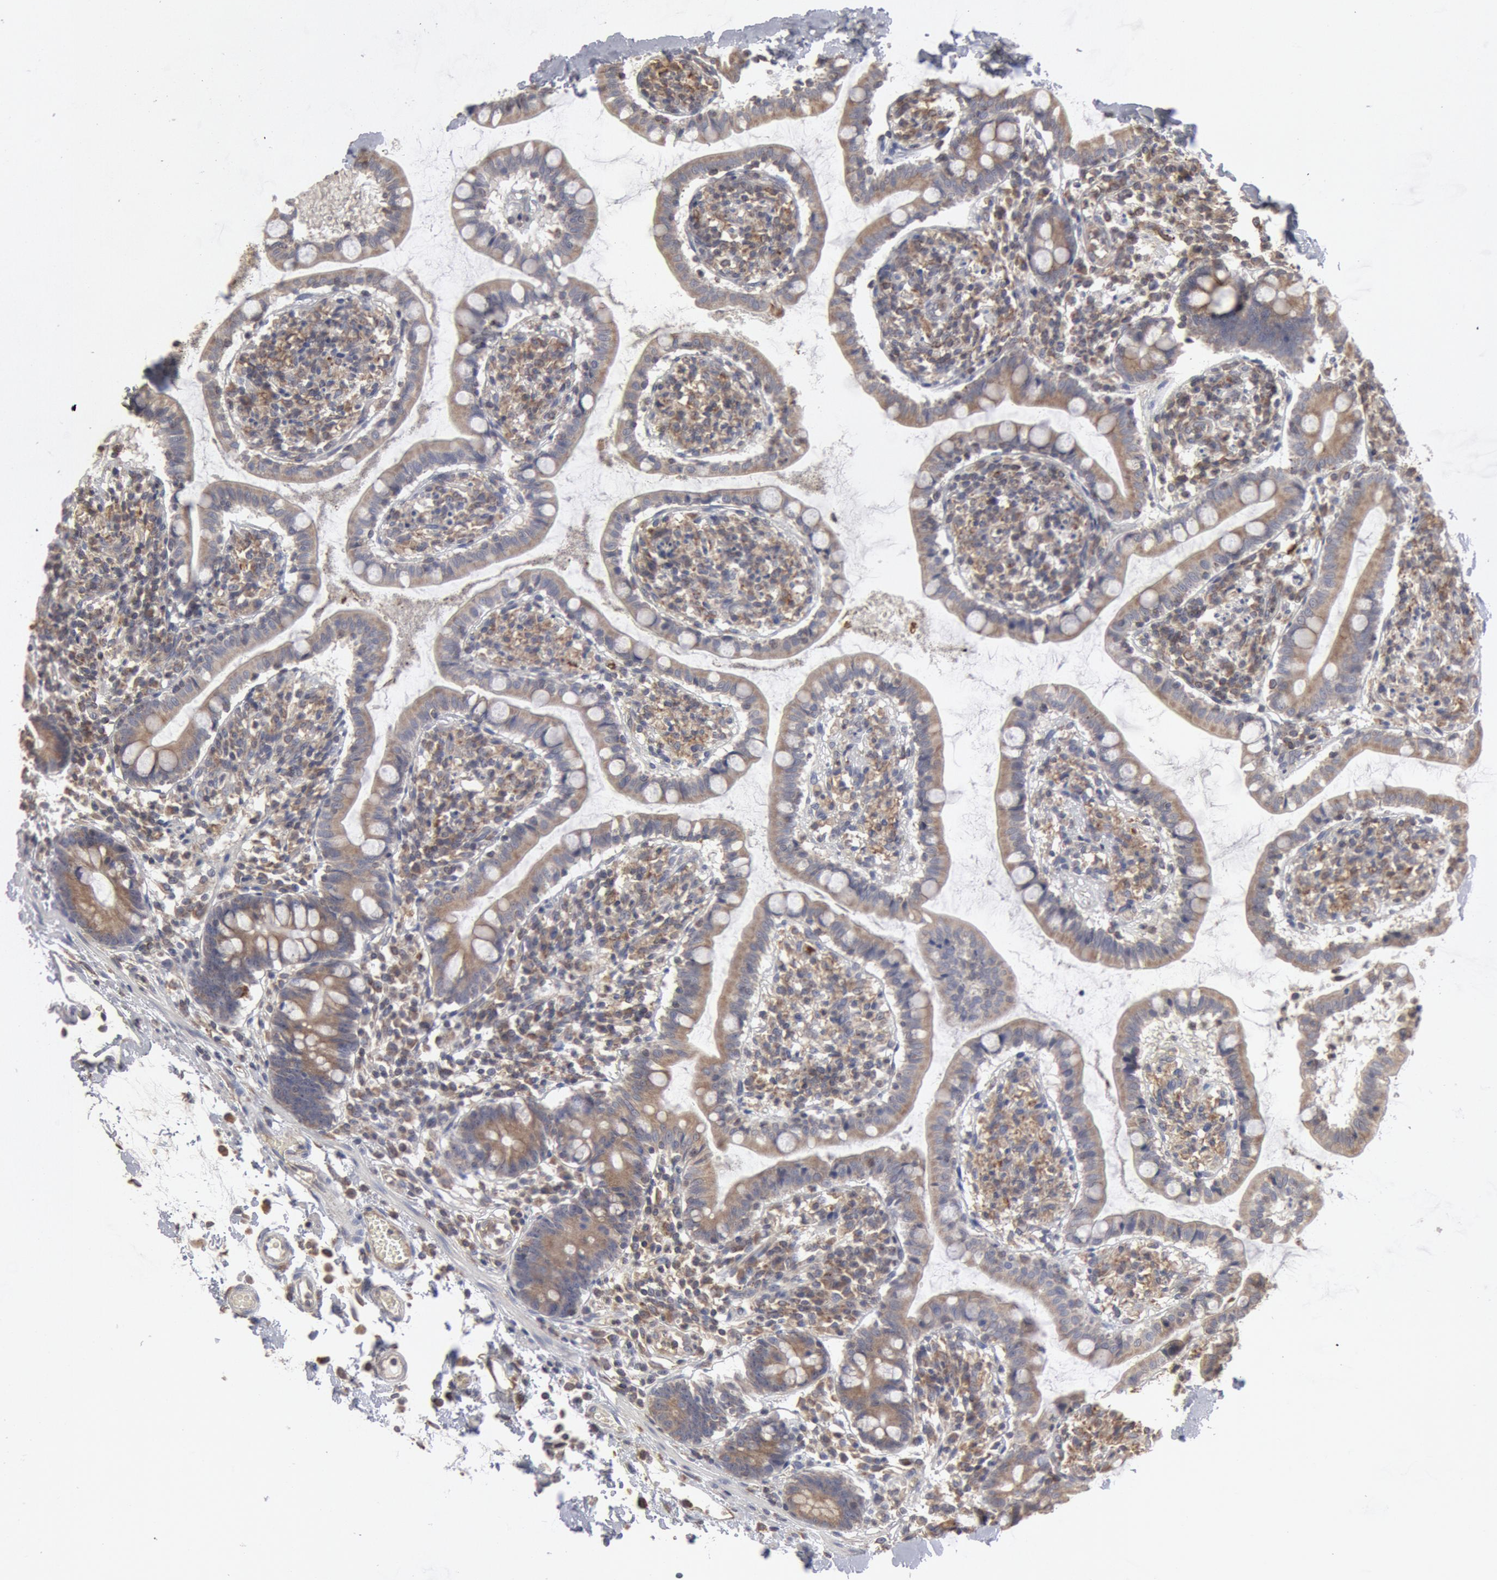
{"staining": {"intensity": "weak", "quantity": ">75%", "location": "cytoplasmic/membranous"}, "tissue": "small intestine", "cell_type": "Glandular cells", "image_type": "normal", "snomed": [{"axis": "morphology", "description": "Normal tissue, NOS"}, {"axis": "topography", "description": "Small intestine"}], "caption": "Weak cytoplasmic/membranous protein expression is present in about >75% of glandular cells in small intestine.", "gene": "OSBPL8", "patient": {"sex": "female", "age": 61}}